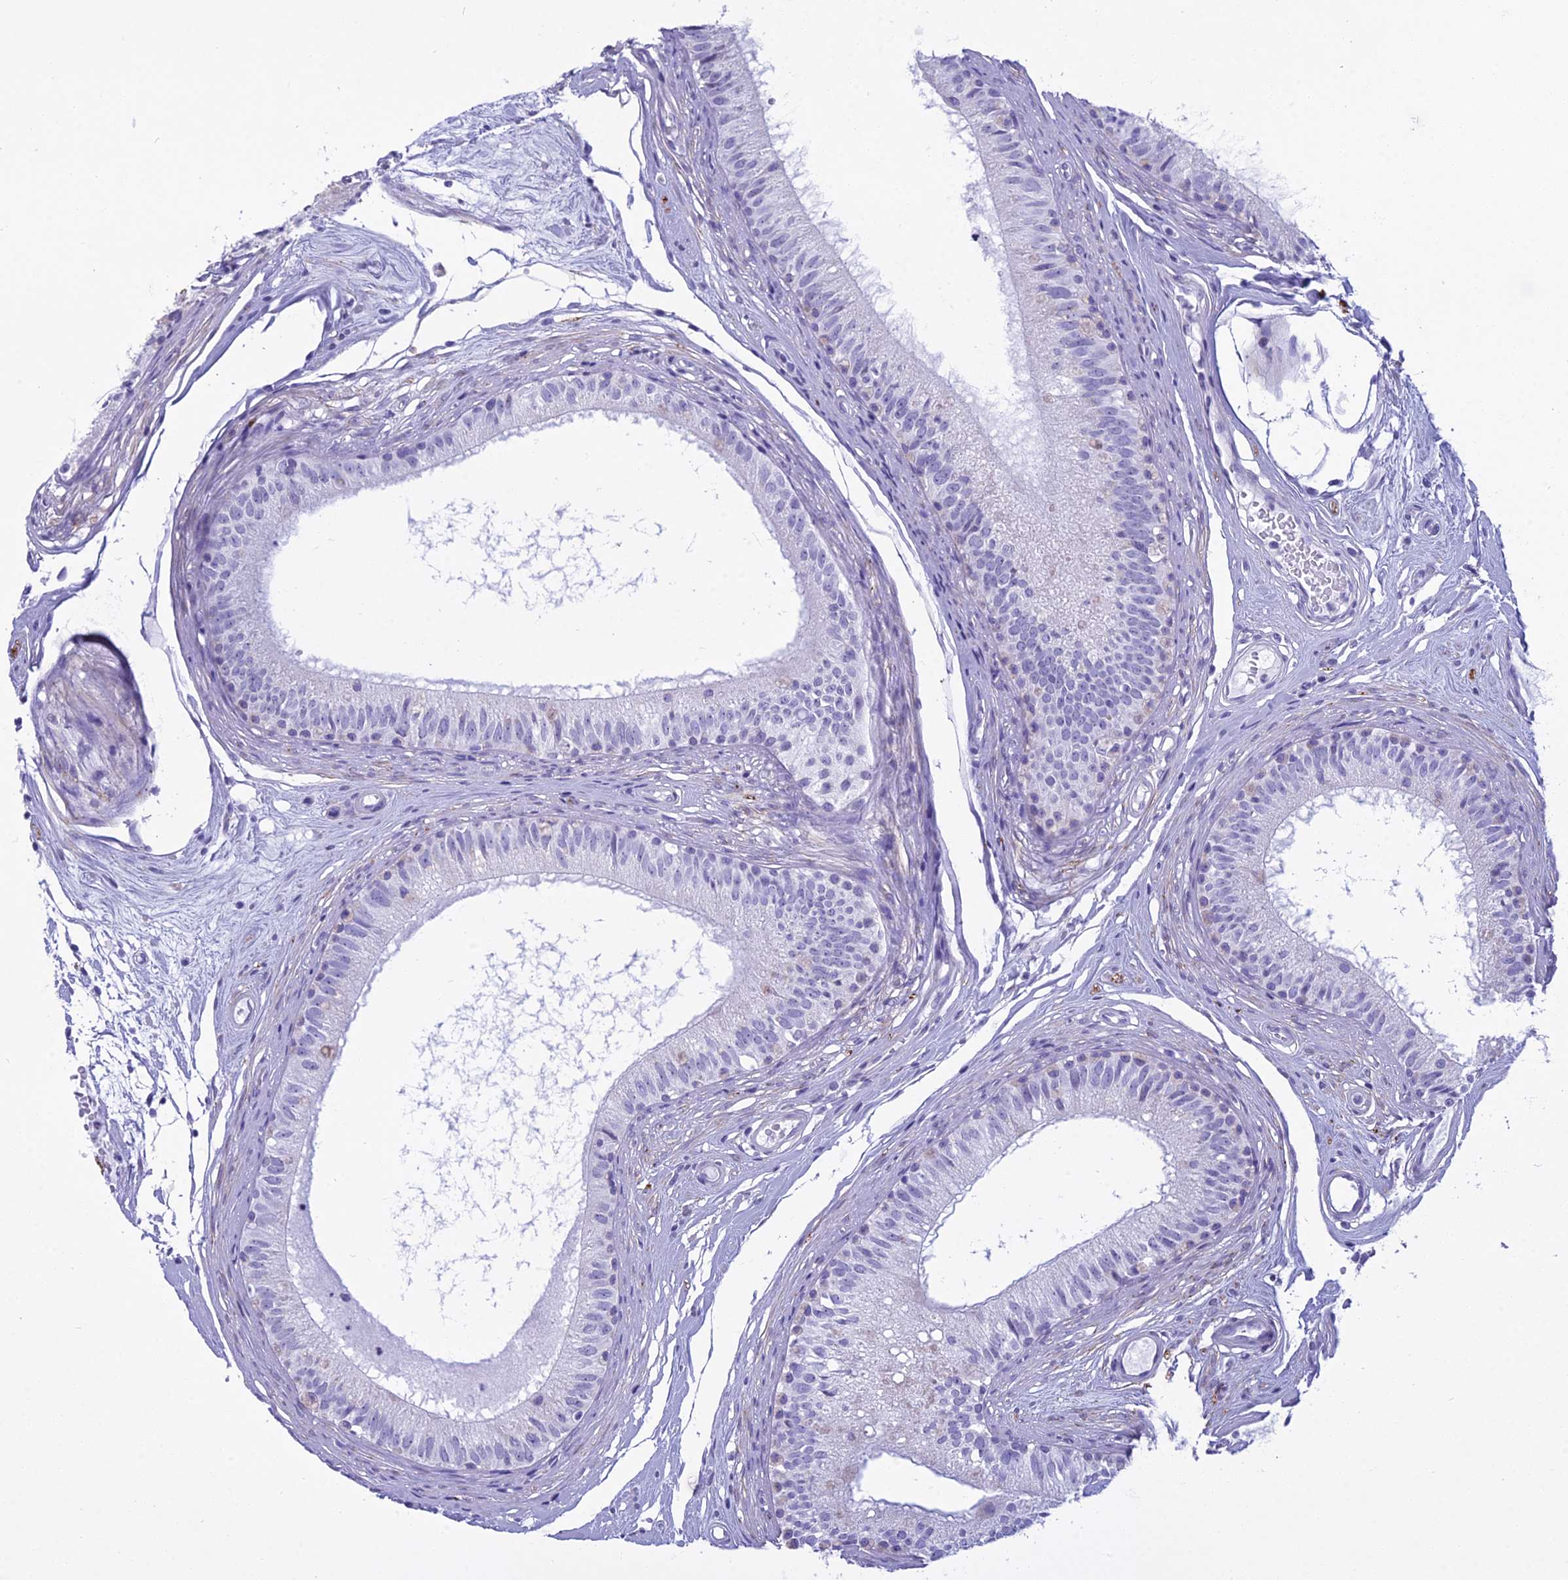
{"staining": {"intensity": "negative", "quantity": "none", "location": "none"}, "tissue": "epididymis", "cell_type": "Glandular cells", "image_type": "normal", "snomed": [{"axis": "morphology", "description": "Normal tissue, NOS"}, {"axis": "topography", "description": "Epididymis"}], "caption": "The image reveals no staining of glandular cells in normal epididymis. (DAB immunohistochemistry (IHC) with hematoxylin counter stain).", "gene": "MAP6", "patient": {"sex": "male", "age": 74}}